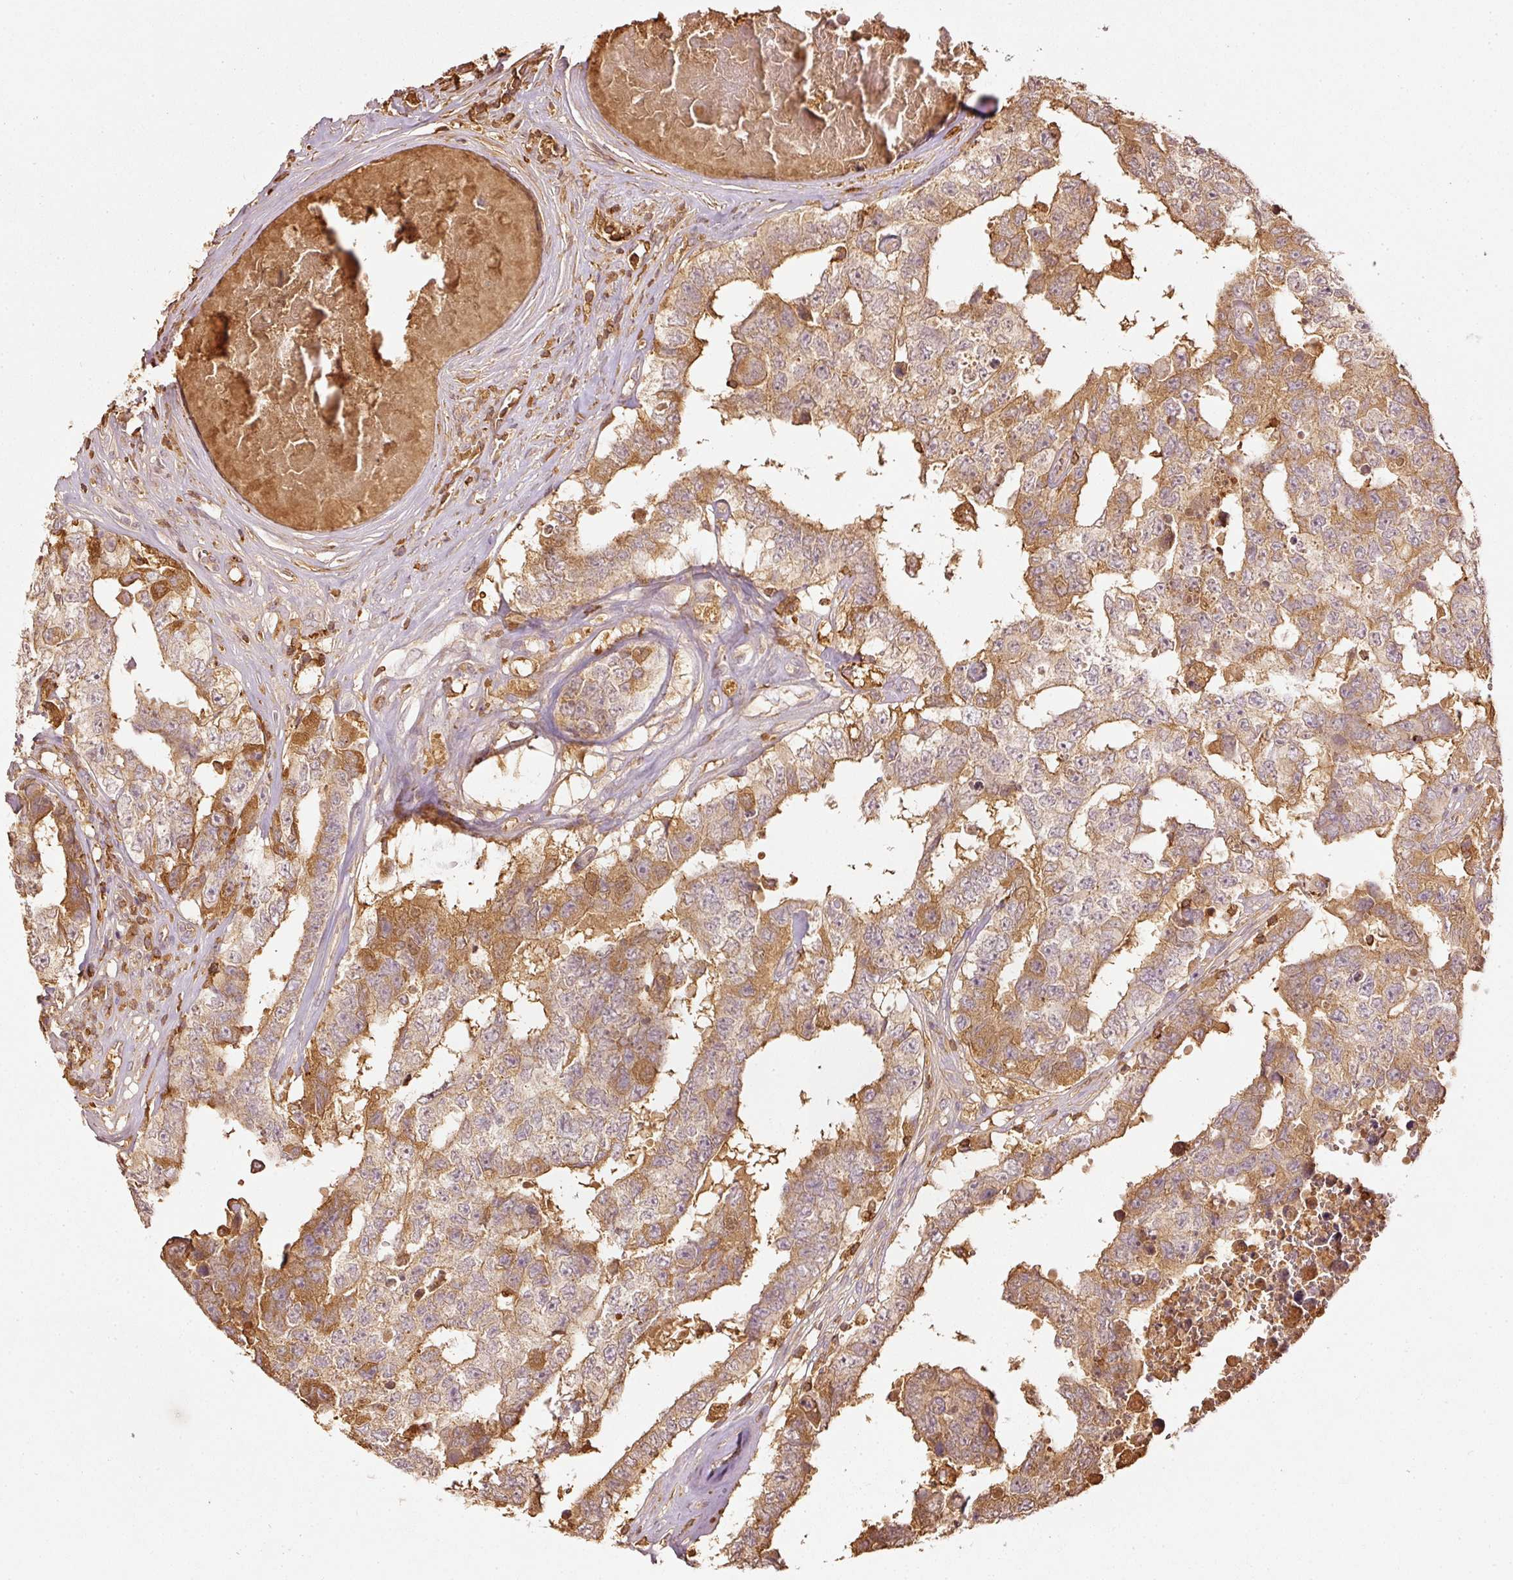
{"staining": {"intensity": "moderate", "quantity": ">75%", "location": "cytoplasmic/membranous"}, "tissue": "testis cancer", "cell_type": "Tumor cells", "image_type": "cancer", "snomed": [{"axis": "morphology", "description": "Normal tissue, NOS"}, {"axis": "morphology", "description": "Carcinoma, Embryonal, NOS"}, {"axis": "topography", "description": "Testis"}, {"axis": "topography", "description": "Epididymis"}], "caption": "DAB (3,3'-diaminobenzidine) immunohistochemical staining of human testis cancer demonstrates moderate cytoplasmic/membranous protein positivity in approximately >75% of tumor cells. (DAB IHC with brightfield microscopy, high magnification).", "gene": "EVL", "patient": {"sex": "male", "age": 25}}